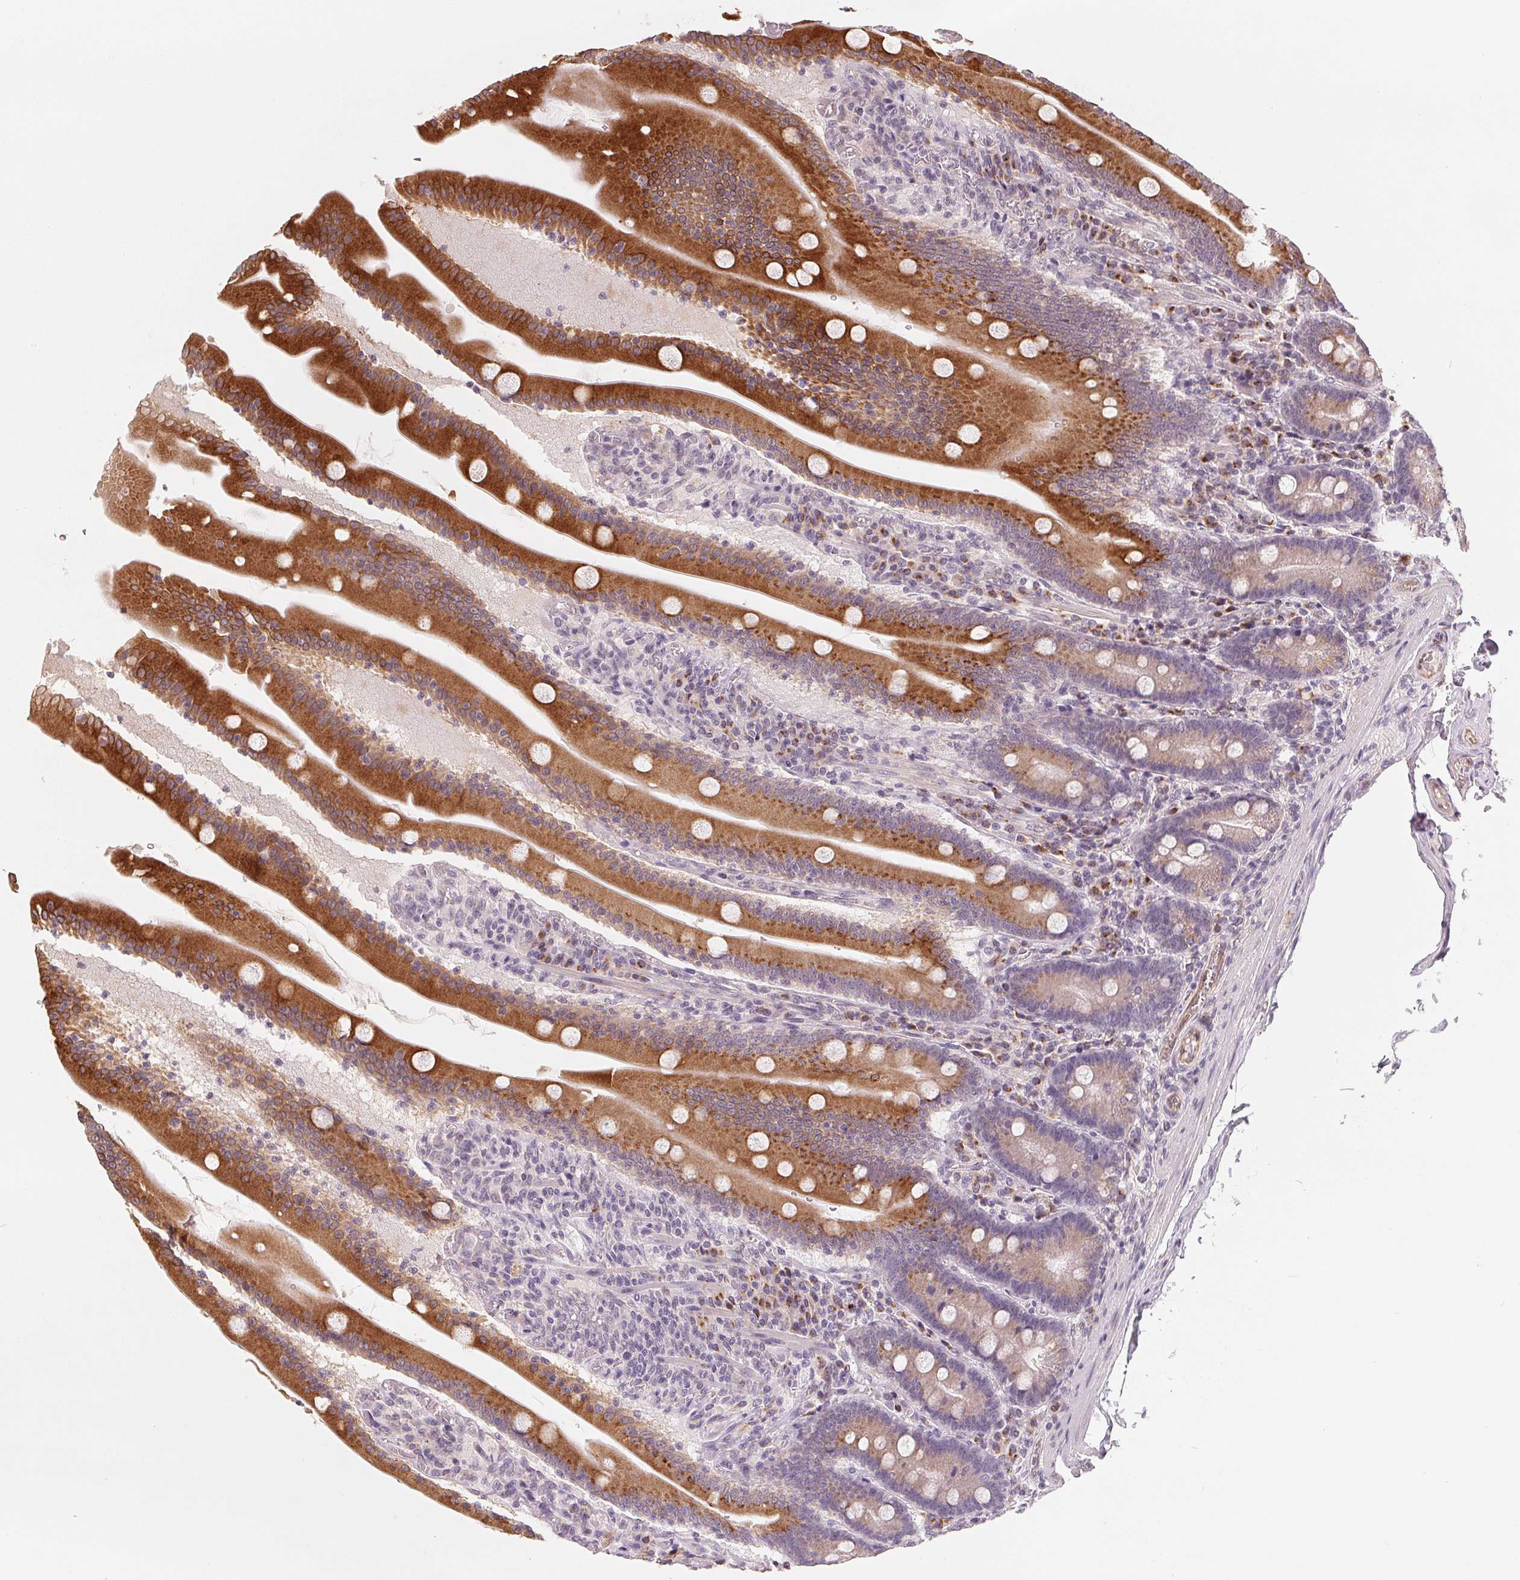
{"staining": {"intensity": "strong", "quantity": ">75%", "location": "cytoplasmic/membranous"}, "tissue": "small intestine", "cell_type": "Glandular cells", "image_type": "normal", "snomed": [{"axis": "morphology", "description": "Normal tissue, NOS"}, {"axis": "topography", "description": "Small intestine"}], "caption": "IHC photomicrograph of normal human small intestine stained for a protein (brown), which shows high levels of strong cytoplasmic/membranous positivity in about >75% of glandular cells.", "gene": "TMSB15B", "patient": {"sex": "male", "age": 37}}